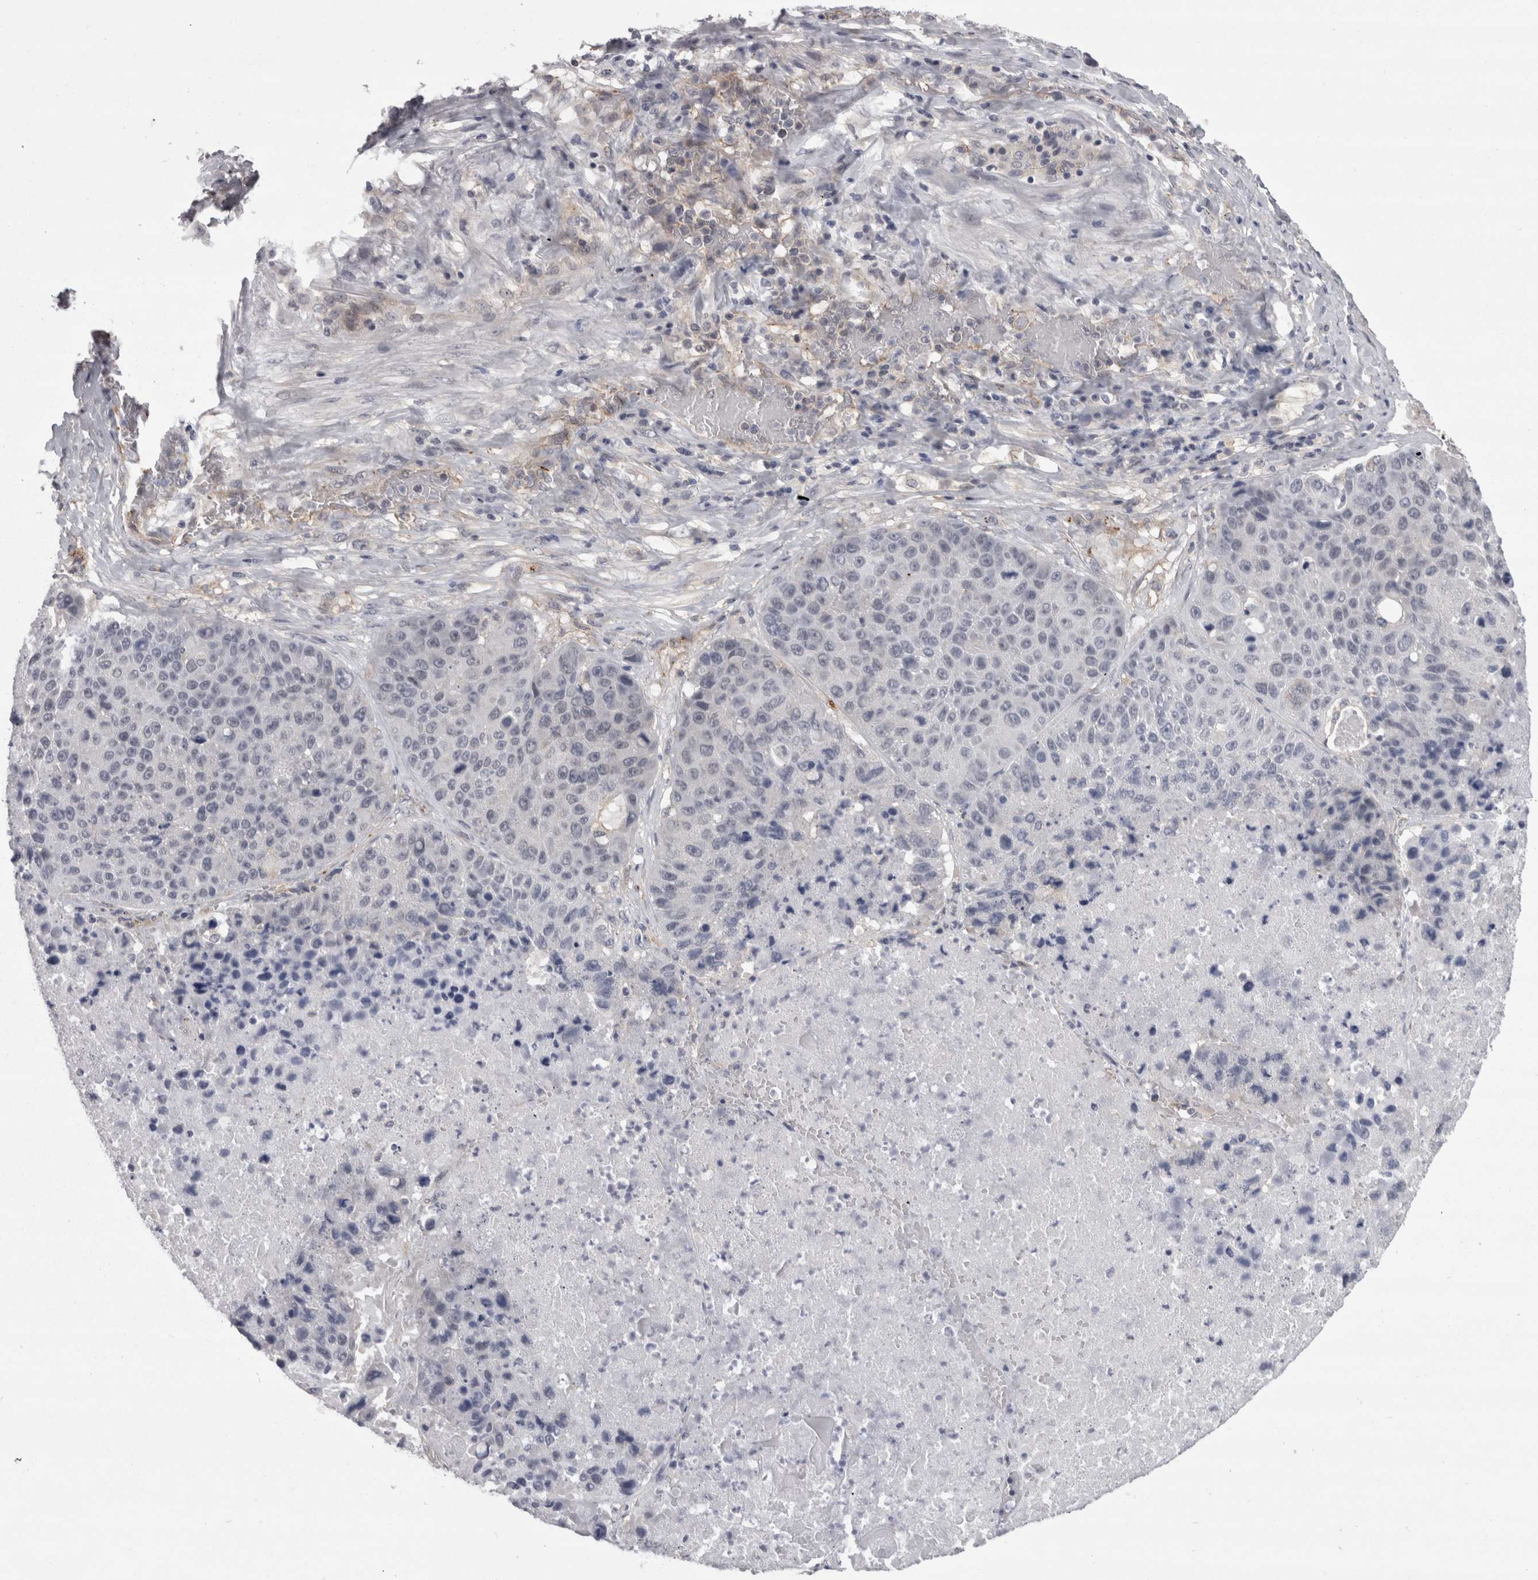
{"staining": {"intensity": "negative", "quantity": "none", "location": "none"}, "tissue": "lung cancer", "cell_type": "Tumor cells", "image_type": "cancer", "snomed": [{"axis": "morphology", "description": "Squamous cell carcinoma, NOS"}, {"axis": "topography", "description": "Lung"}], "caption": "Immunohistochemistry micrograph of human lung cancer stained for a protein (brown), which demonstrates no positivity in tumor cells. (DAB IHC visualized using brightfield microscopy, high magnification).", "gene": "LYZL6", "patient": {"sex": "male", "age": 61}}